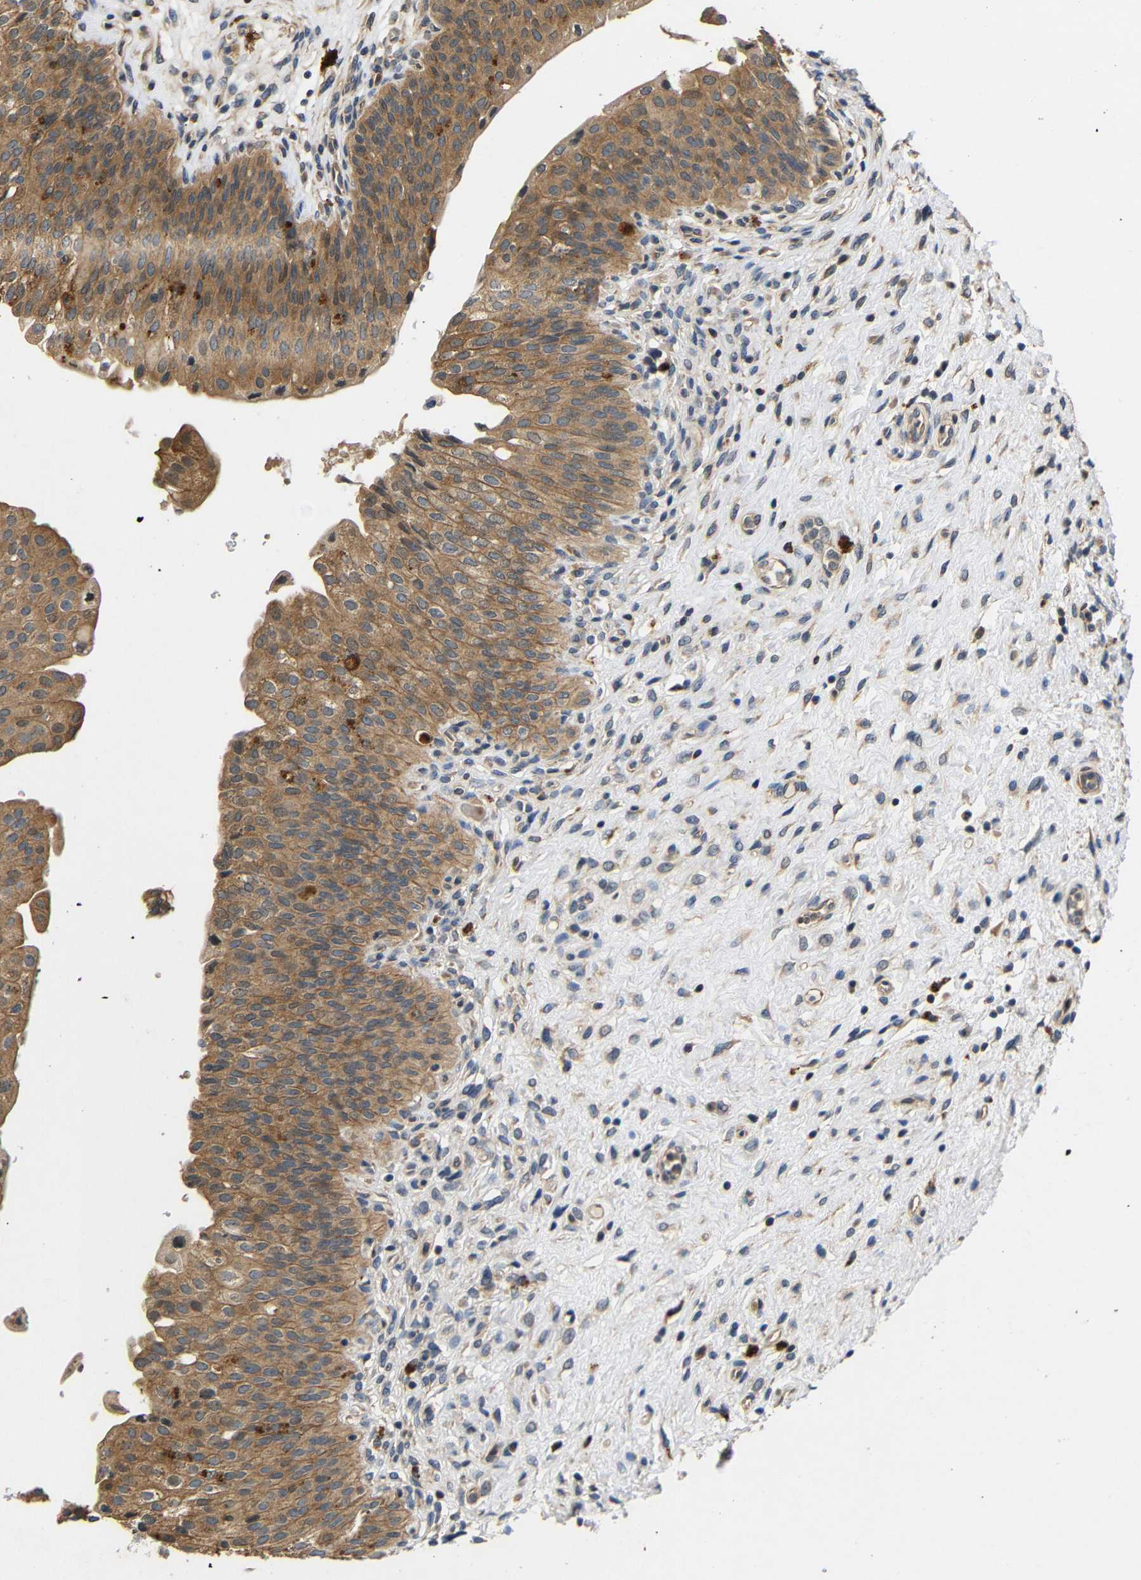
{"staining": {"intensity": "moderate", "quantity": ">75%", "location": "cytoplasmic/membranous"}, "tissue": "urinary bladder", "cell_type": "Urothelial cells", "image_type": "normal", "snomed": [{"axis": "morphology", "description": "Normal tissue, NOS"}, {"axis": "topography", "description": "Urinary bladder"}], "caption": "Immunohistochemical staining of unremarkable urinary bladder exhibits >75% levels of moderate cytoplasmic/membranous protein expression in about >75% of urothelial cells.", "gene": "DDR1", "patient": {"sex": "male", "age": 46}}